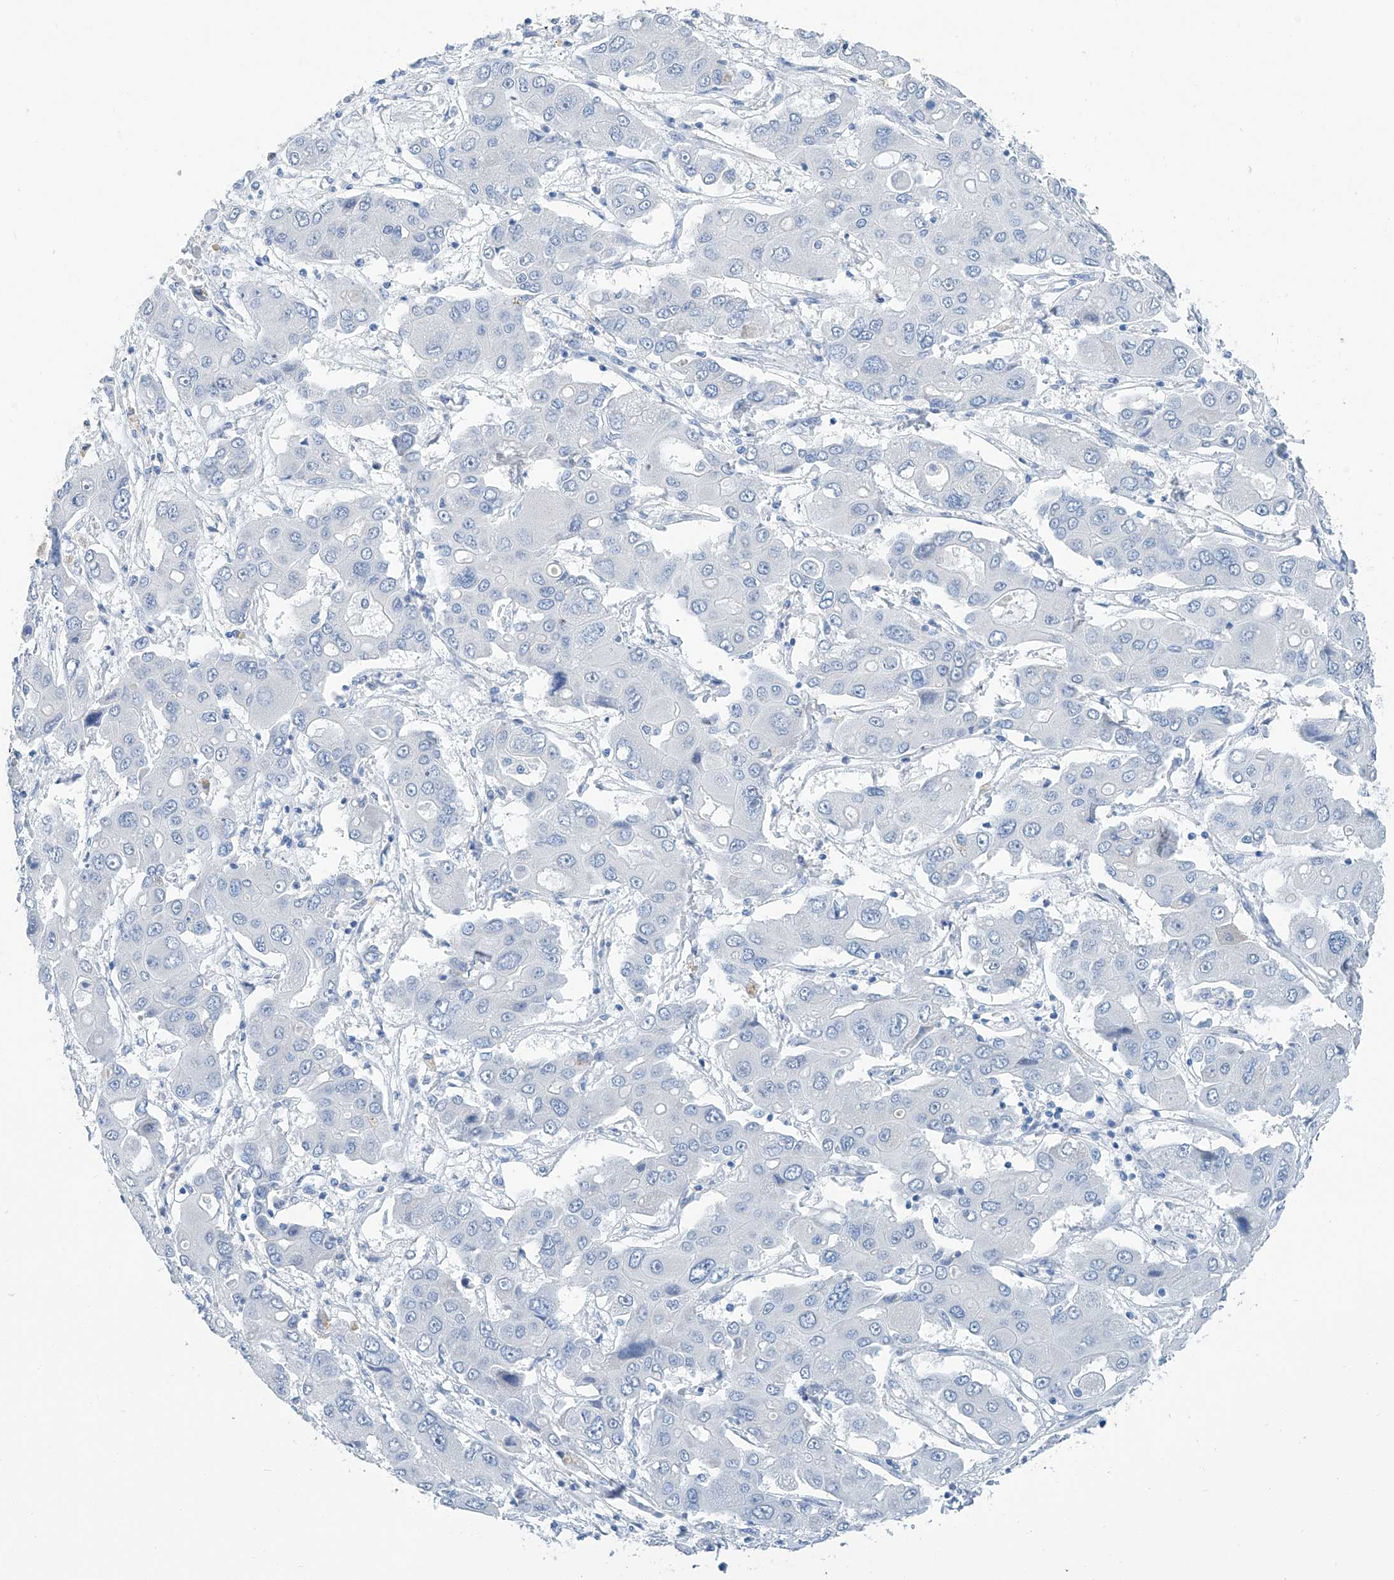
{"staining": {"intensity": "negative", "quantity": "none", "location": "none"}, "tissue": "liver cancer", "cell_type": "Tumor cells", "image_type": "cancer", "snomed": [{"axis": "morphology", "description": "Cholangiocarcinoma"}, {"axis": "topography", "description": "Liver"}], "caption": "Immunohistochemistry image of neoplastic tissue: liver cancer stained with DAB (3,3'-diaminobenzidine) shows no significant protein positivity in tumor cells.", "gene": "CYP2A7", "patient": {"sex": "male", "age": 67}}